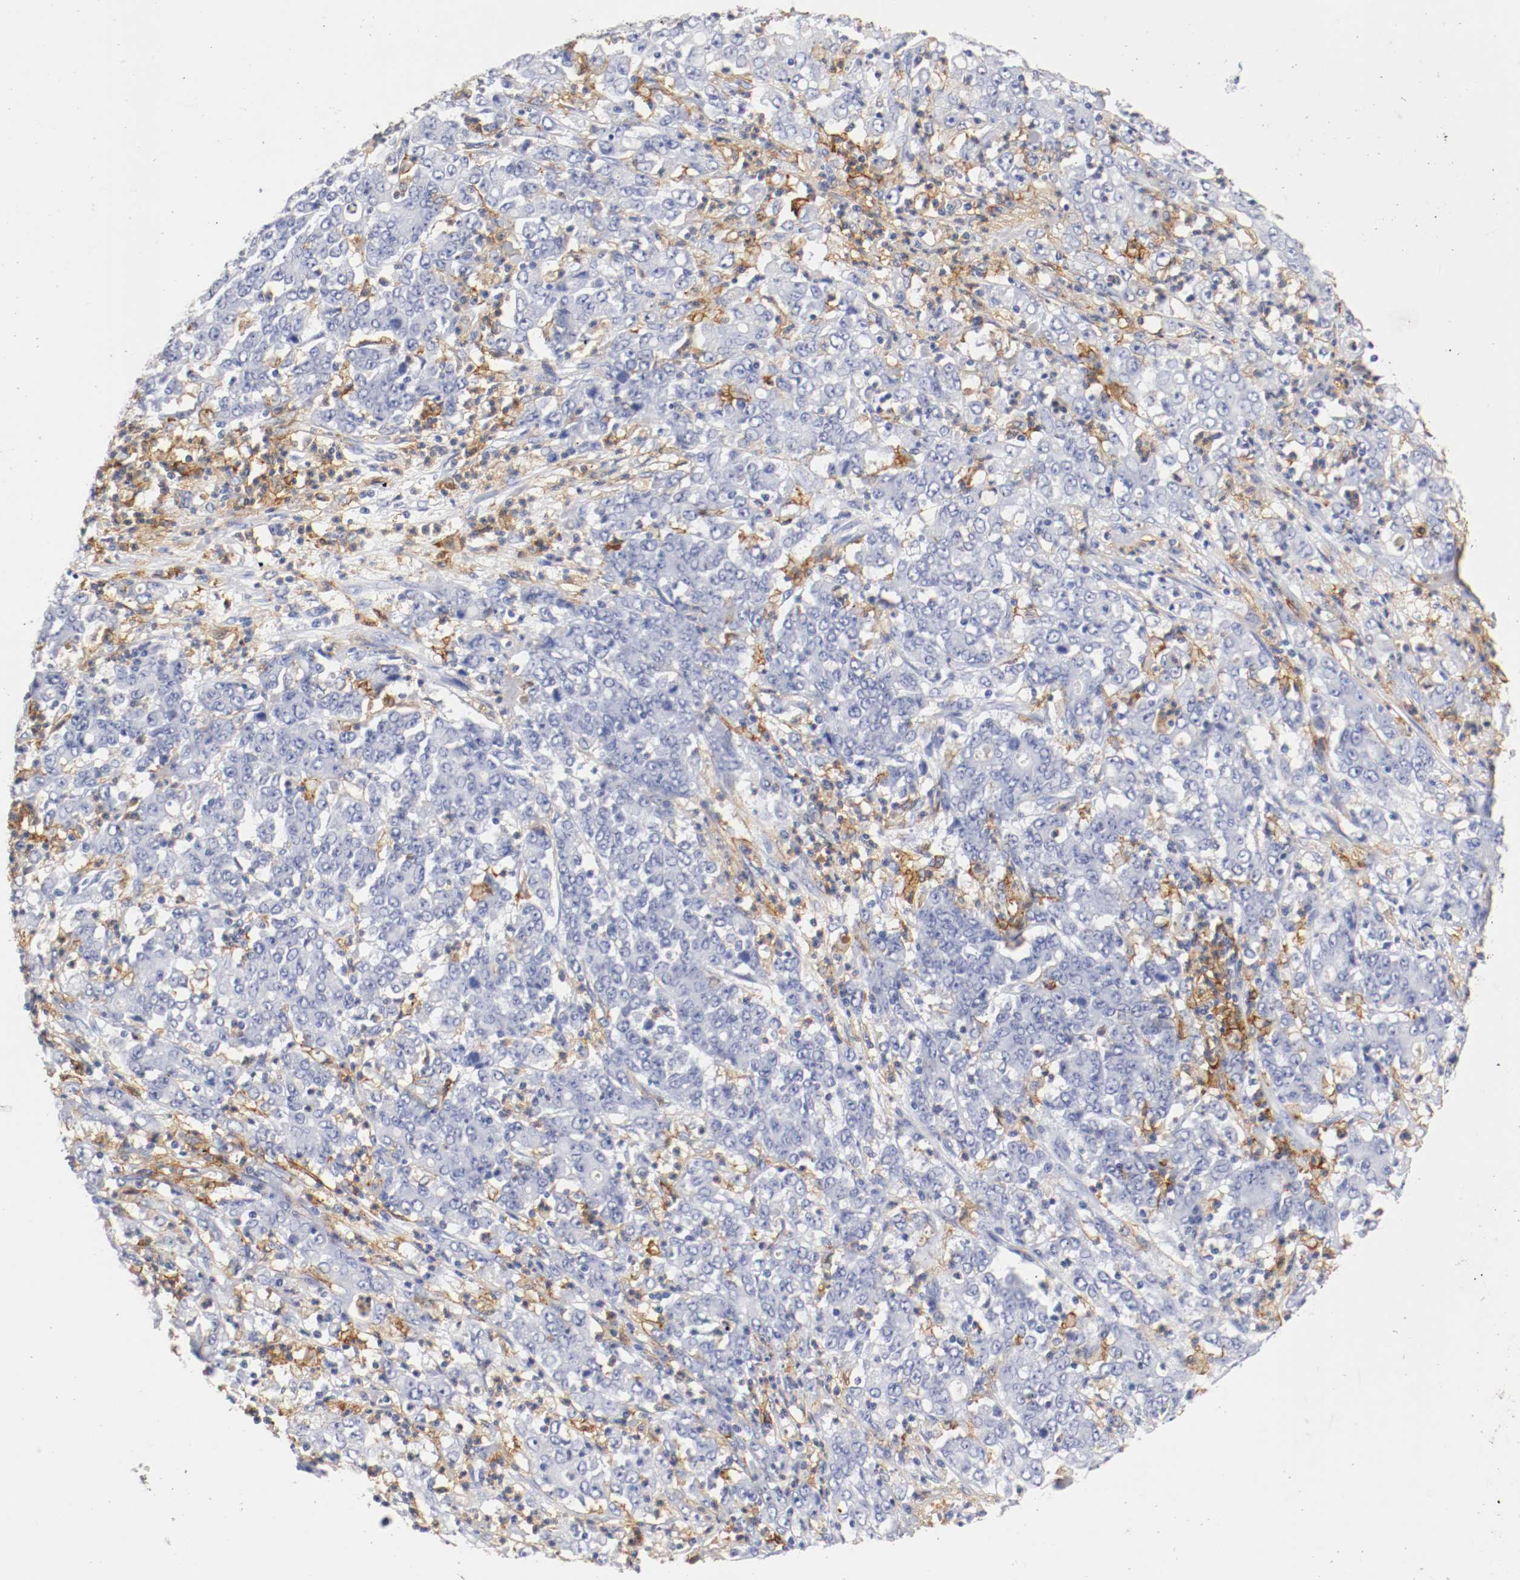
{"staining": {"intensity": "negative", "quantity": "none", "location": "none"}, "tissue": "stomach cancer", "cell_type": "Tumor cells", "image_type": "cancer", "snomed": [{"axis": "morphology", "description": "Adenocarcinoma, NOS"}, {"axis": "topography", "description": "Stomach, lower"}], "caption": "Adenocarcinoma (stomach) was stained to show a protein in brown. There is no significant expression in tumor cells.", "gene": "ITGAX", "patient": {"sex": "female", "age": 71}}